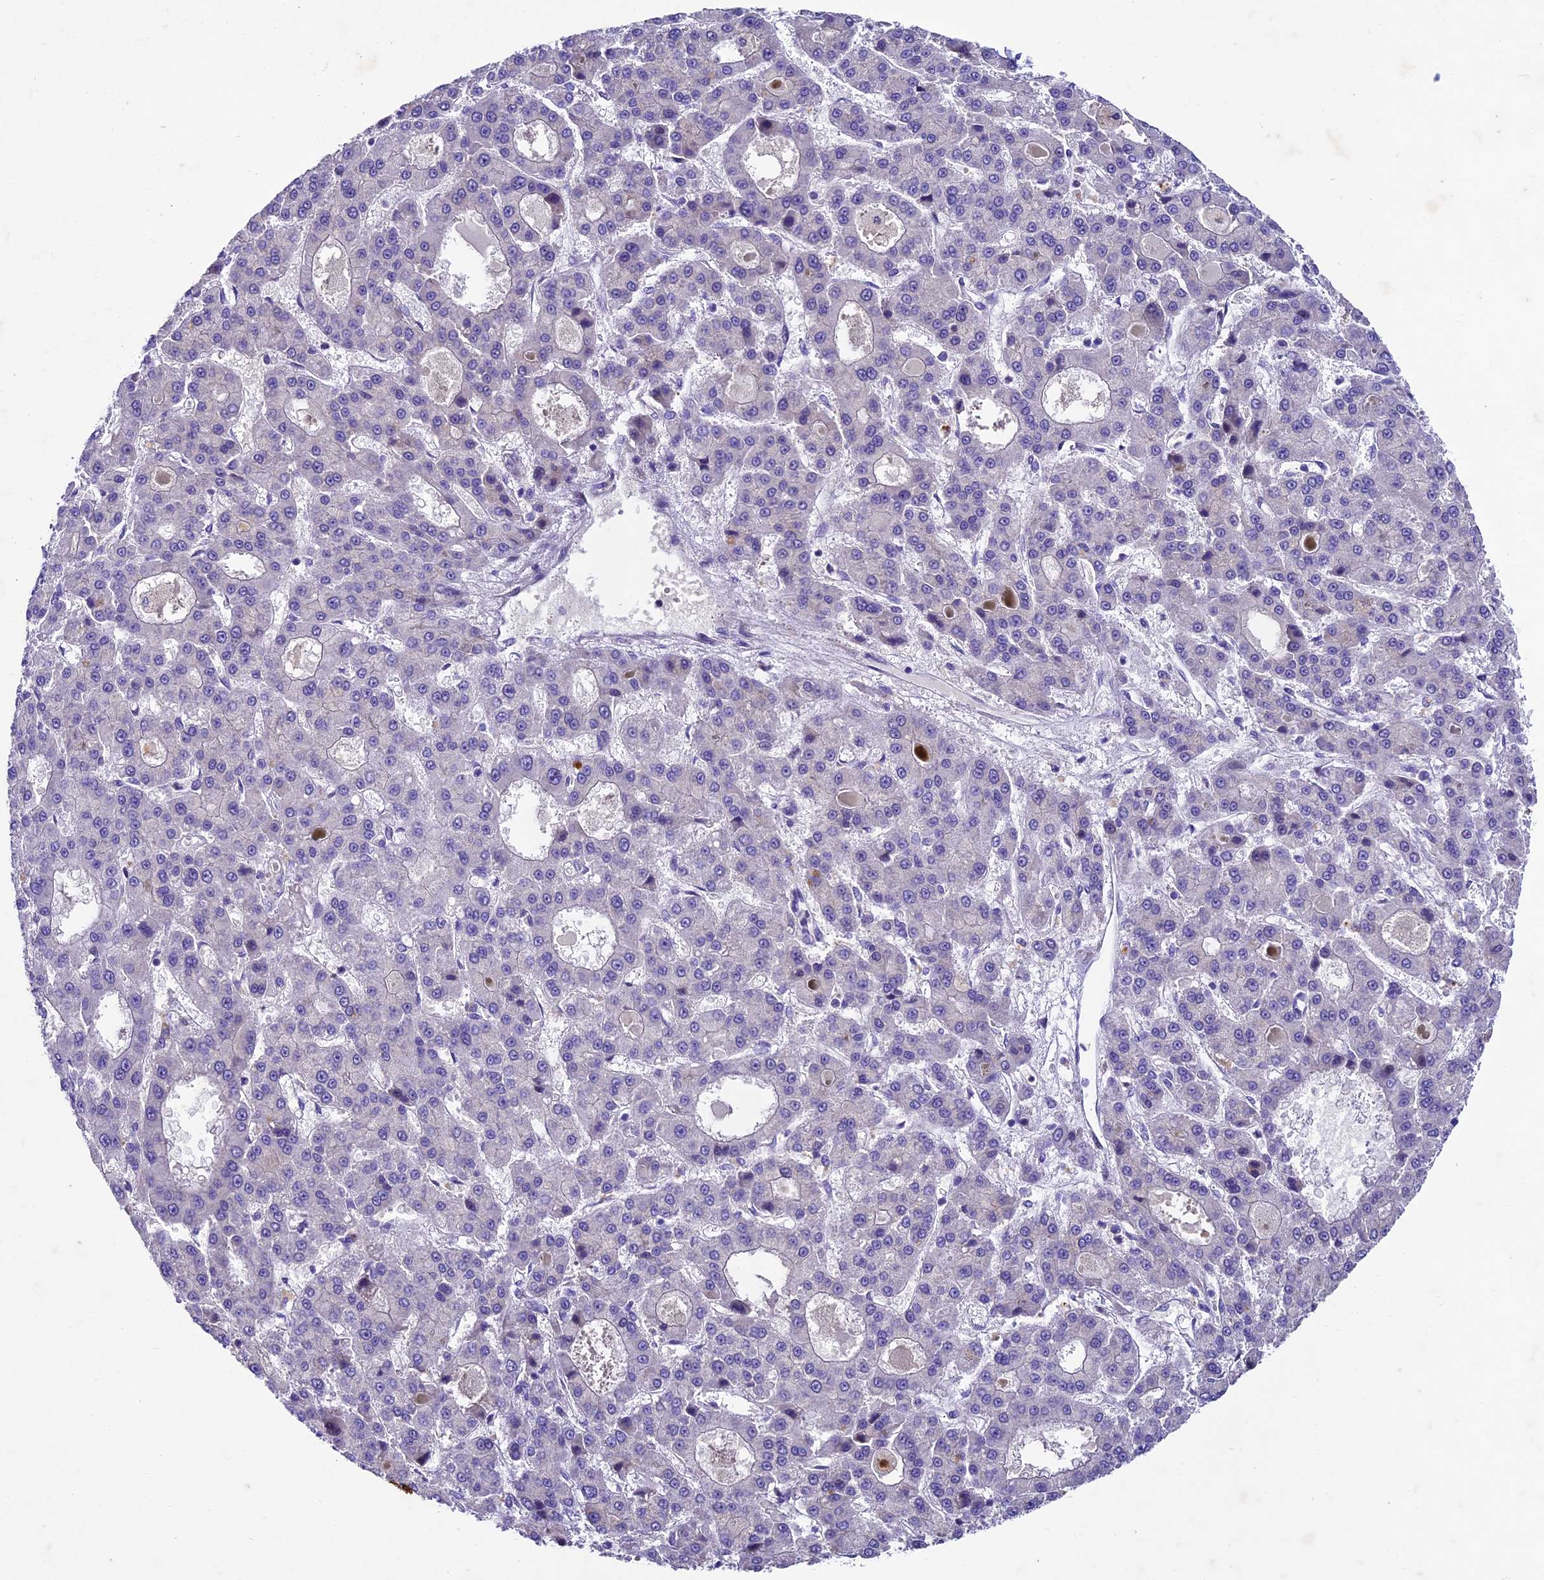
{"staining": {"intensity": "negative", "quantity": "none", "location": "none"}, "tissue": "liver cancer", "cell_type": "Tumor cells", "image_type": "cancer", "snomed": [{"axis": "morphology", "description": "Carcinoma, Hepatocellular, NOS"}, {"axis": "topography", "description": "Liver"}], "caption": "High power microscopy photomicrograph of an immunohistochemistry (IHC) histopathology image of liver cancer (hepatocellular carcinoma), revealing no significant expression in tumor cells.", "gene": "IFT140", "patient": {"sex": "male", "age": 70}}